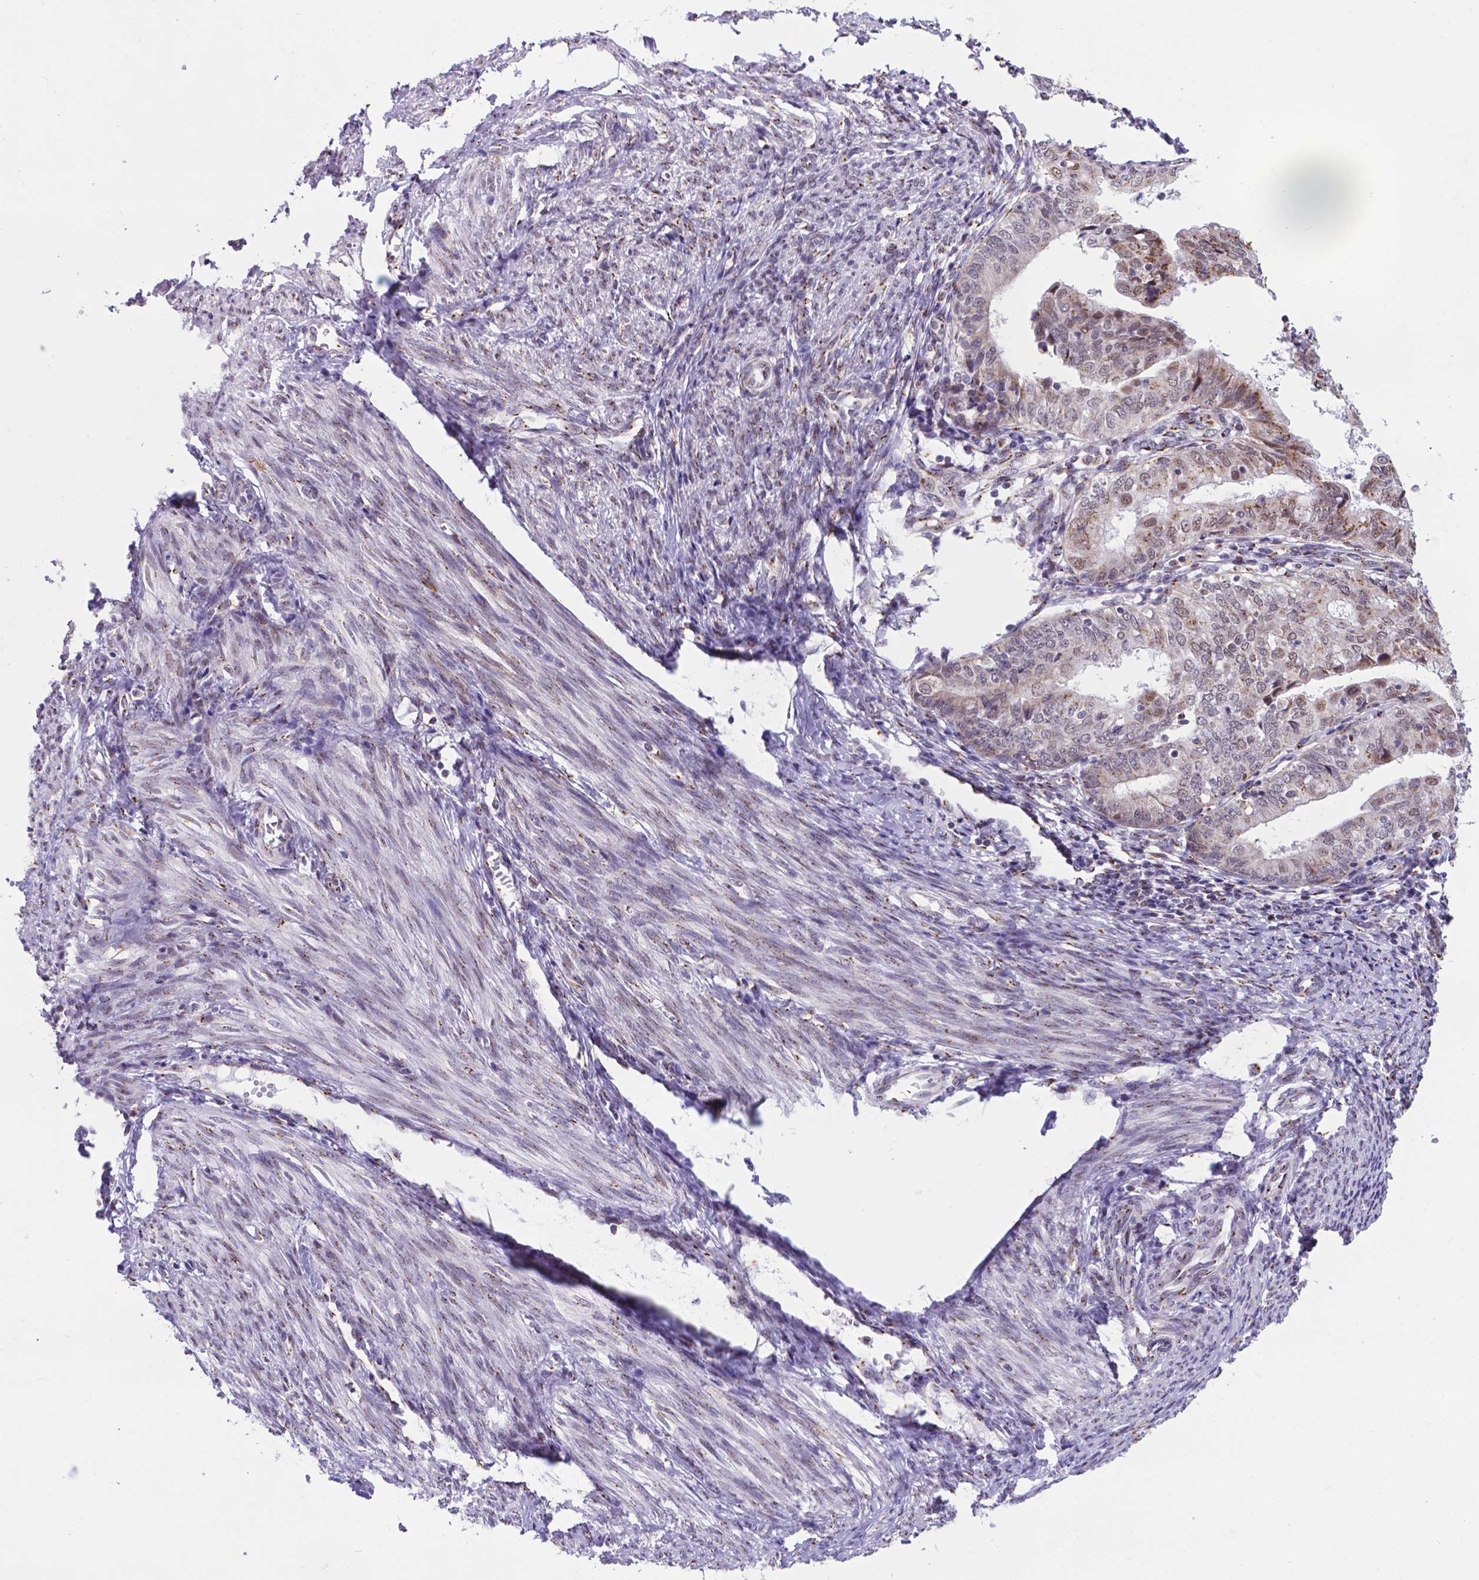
{"staining": {"intensity": "moderate", "quantity": "<25%", "location": "cytoplasmic/membranous,nuclear"}, "tissue": "endometrial cancer", "cell_type": "Tumor cells", "image_type": "cancer", "snomed": [{"axis": "morphology", "description": "Adenocarcinoma, NOS"}, {"axis": "topography", "description": "Endometrium"}], "caption": "This image demonstrates immunohistochemistry (IHC) staining of human endometrial cancer (adenocarcinoma), with low moderate cytoplasmic/membranous and nuclear staining in about <25% of tumor cells.", "gene": "MRPL10", "patient": {"sex": "female", "age": 68}}